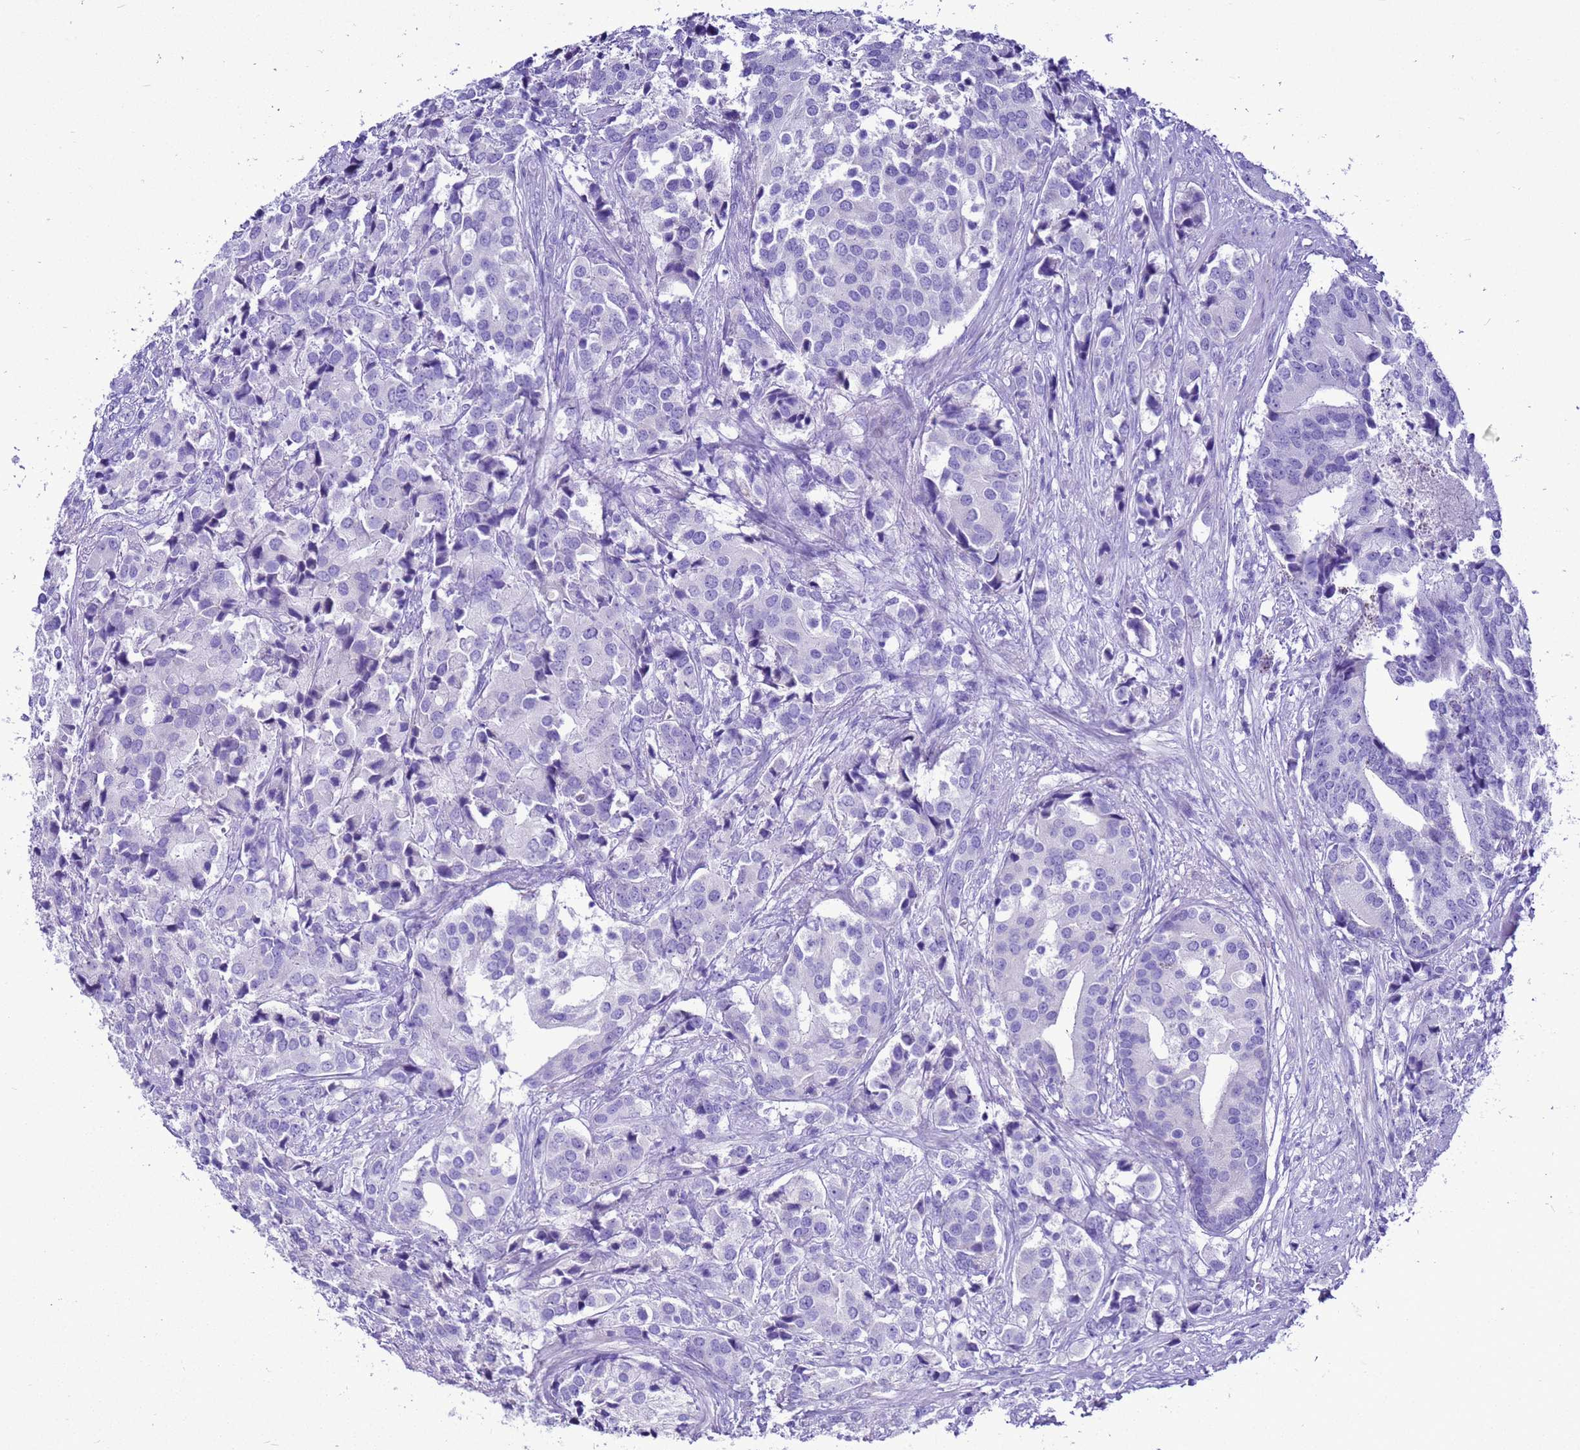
{"staining": {"intensity": "negative", "quantity": "none", "location": "none"}, "tissue": "prostate cancer", "cell_type": "Tumor cells", "image_type": "cancer", "snomed": [{"axis": "morphology", "description": "Adenocarcinoma, High grade"}, {"axis": "topography", "description": "Prostate"}], "caption": "Tumor cells show no significant expression in prostate high-grade adenocarcinoma.", "gene": "BEST2", "patient": {"sex": "male", "age": 62}}